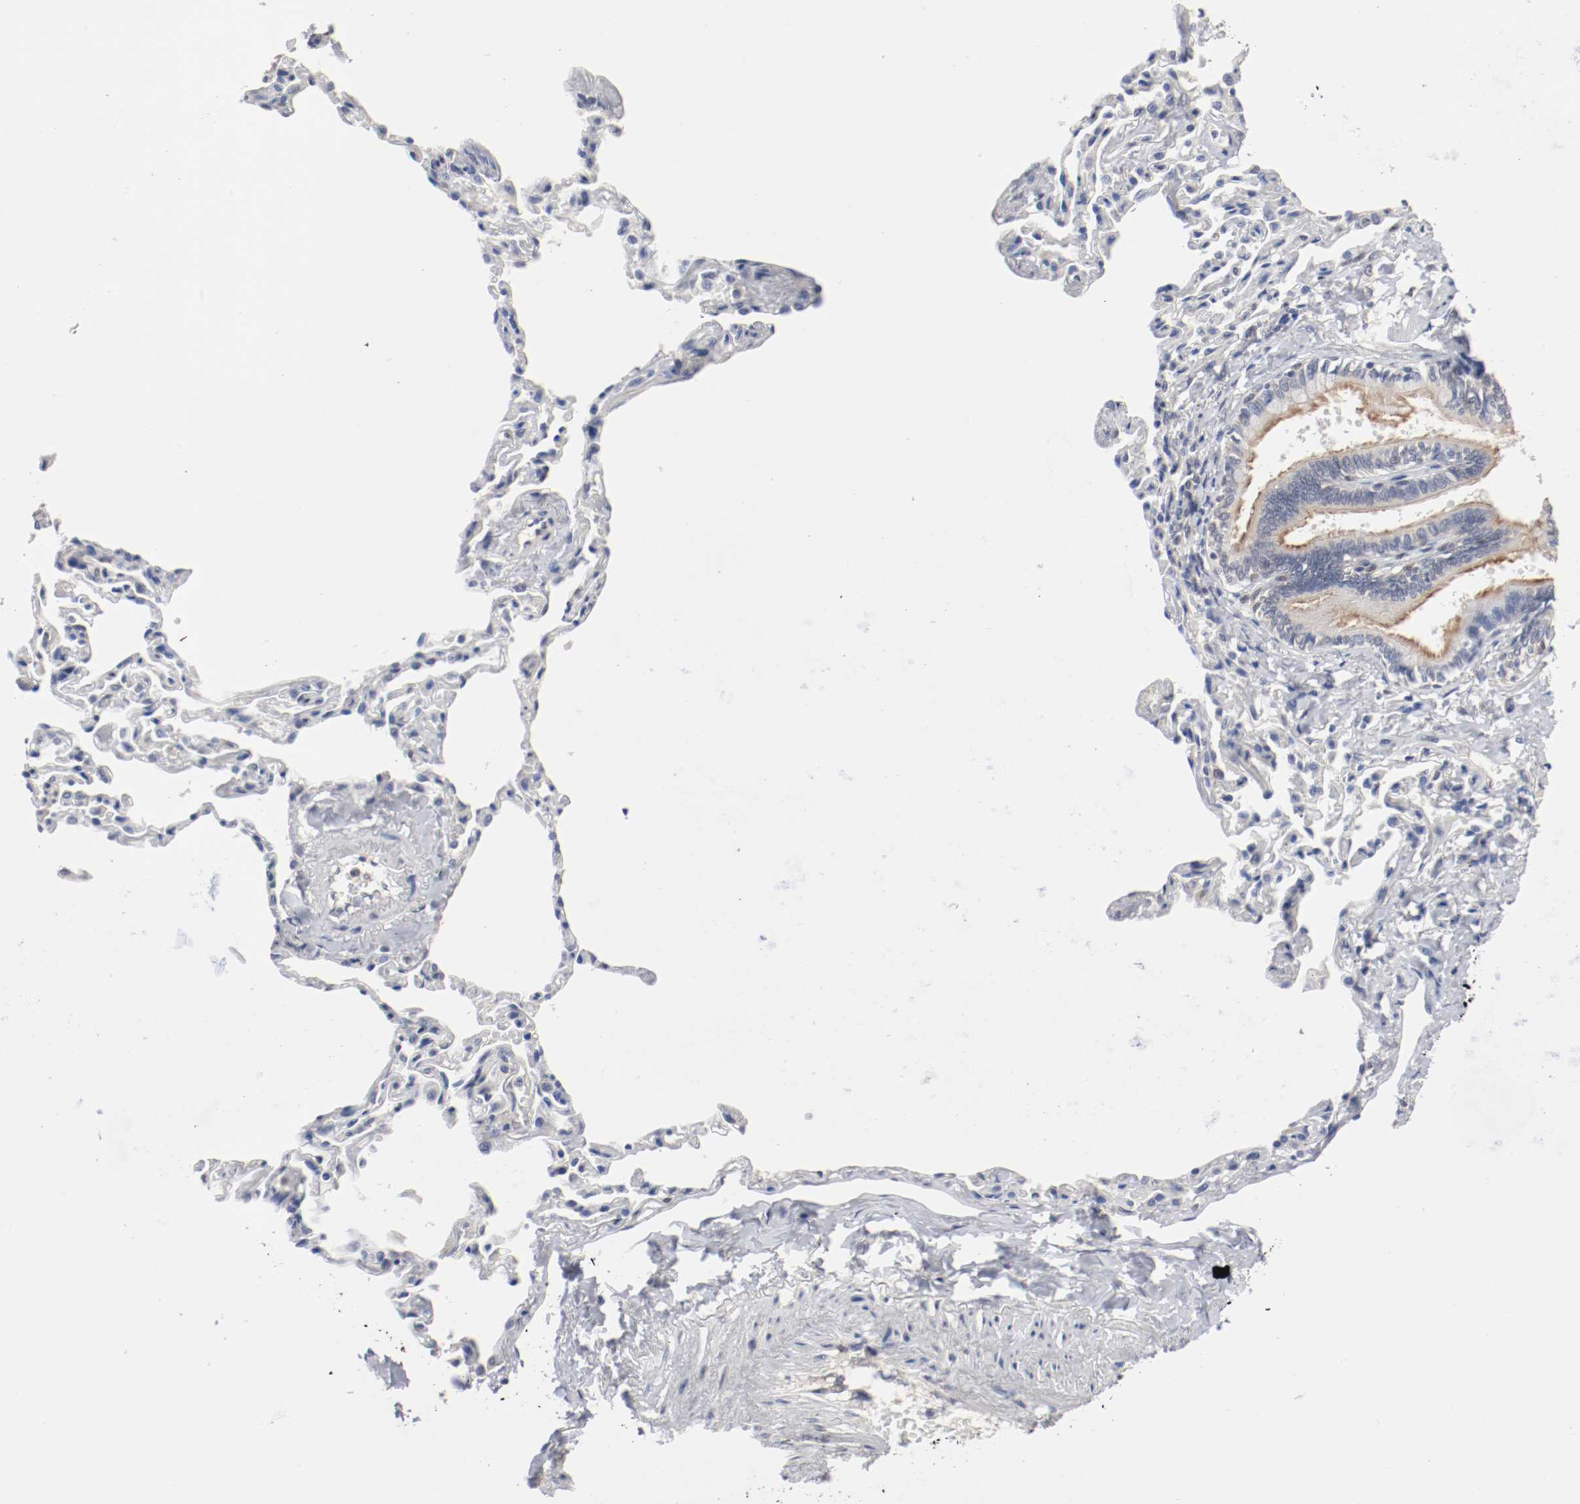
{"staining": {"intensity": "moderate", "quantity": ">75%", "location": "cytoplasmic/membranous,nuclear"}, "tissue": "bronchus", "cell_type": "Respiratory epithelial cells", "image_type": "normal", "snomed": [{"axis": "morphology", "description": "Normal tissue, NOS"}, {"axis": "topography", "description": "Lung"}], "caption": "Immunohistochemistry (IHC) (DAB) staining of normal human bronchus reveals moderate cytoplasmic/membranous,nuclear protein positivity in about >75% of respiratory epithelial cells. The staining was performed using DAB (3,3'-diaminobenzidine) to visualize the protein expression in brown, while the nuclei were stained in blue with hematoxylin (Magnification: 20x).", "gene": "FOSL2", "patient": {"sex": "male", "age": 64}}